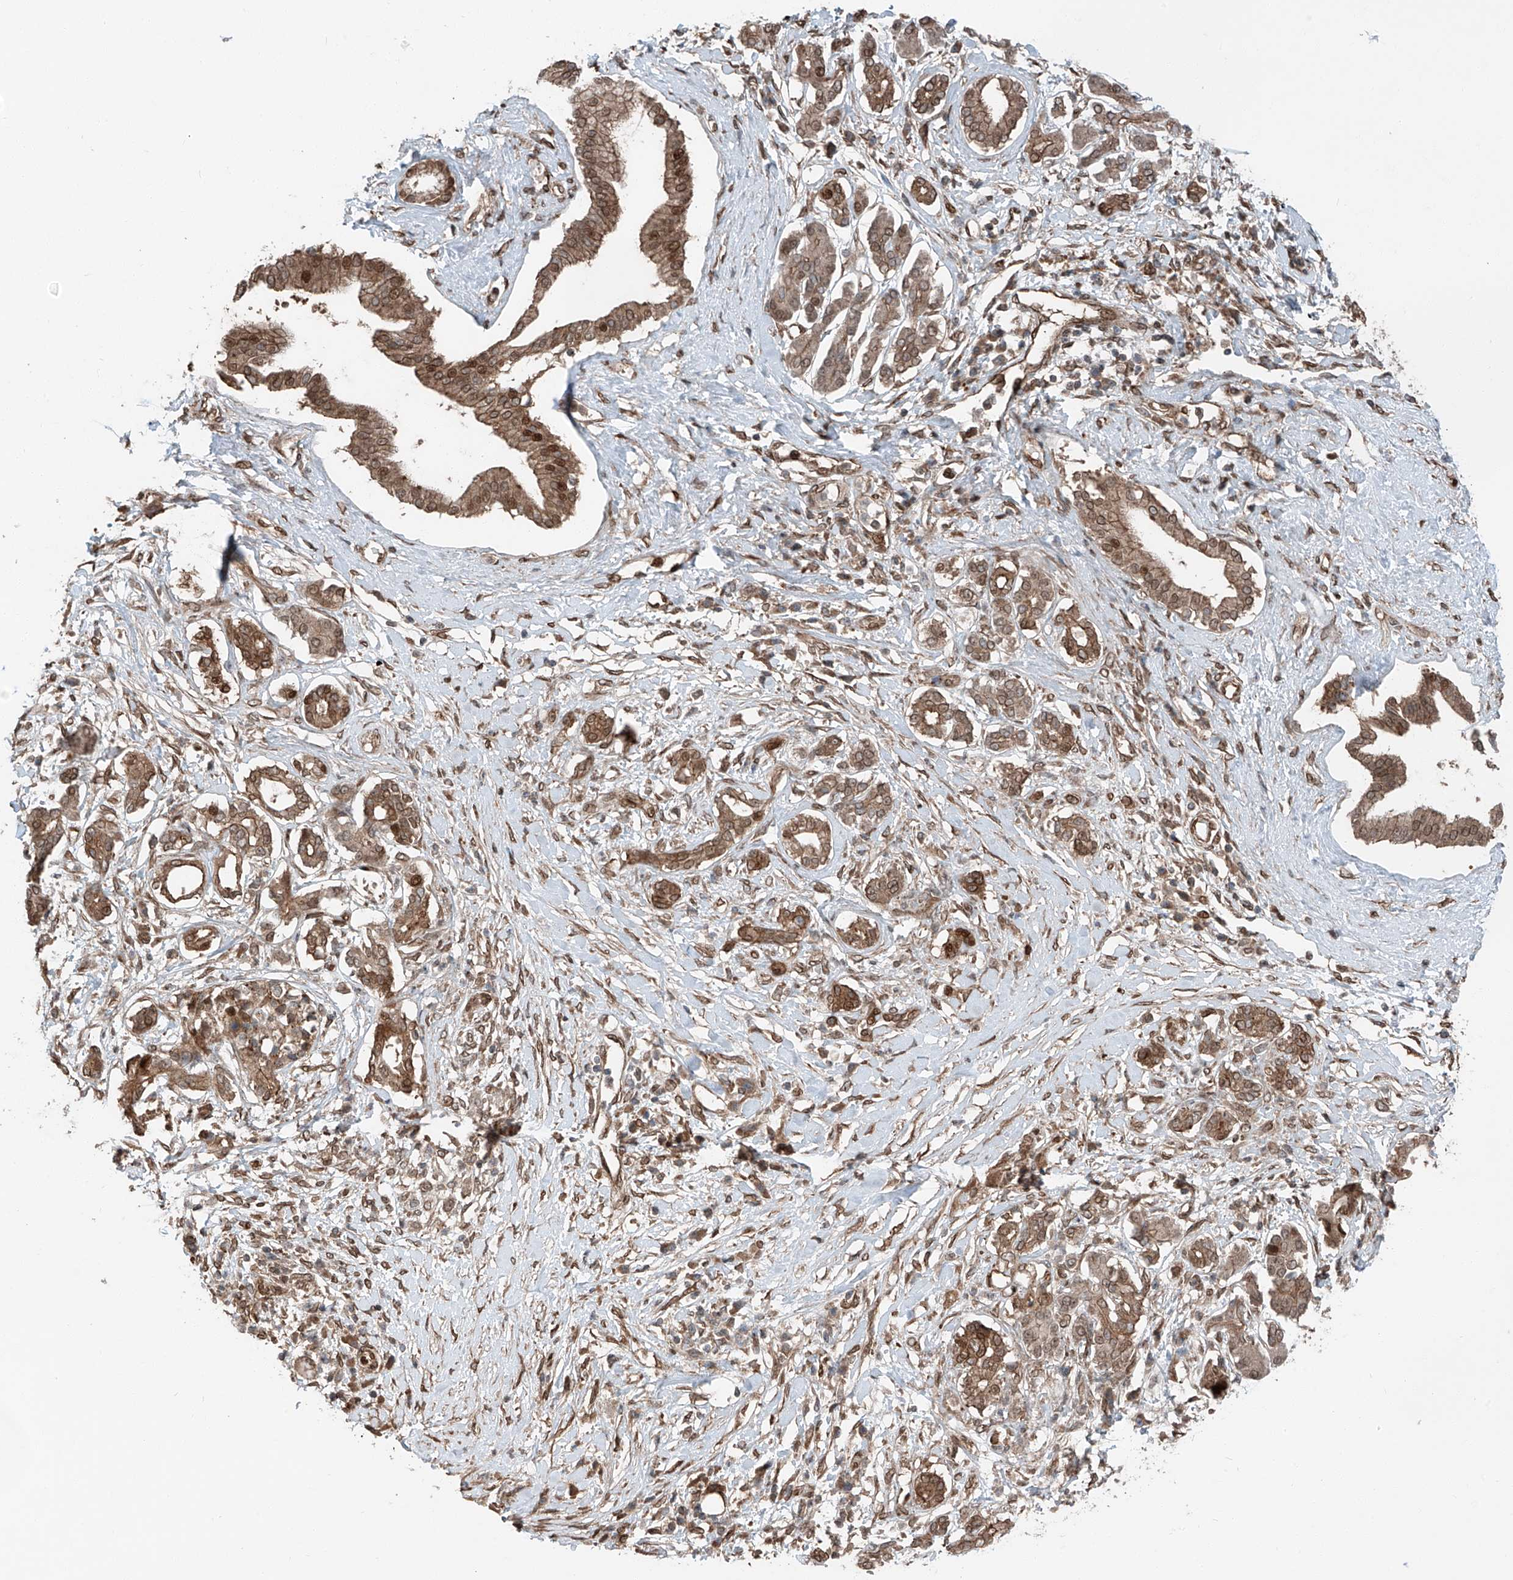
{"staining": {"intensity": "moderate", "quantity": ">75%", "location": "cytoplasmic/membranous,nuclear"}, "tissue": "pancreatic cancer", "cell_type": "Tumor cells", "image_type": "cancer", "snomed": [{"axis": "morphology", "description": "Inflammation, NOS"}, {"axis": "morphology", "description": "Adenocarcinoma, NOS"}, {"axis": "topography", "description": "Pancreas"}], "caption": "This image exhibits immunohistochemistry (IHC) staining of pancreatic cancer, with medium moderate cytoplasmic/membranous and nuclear staining in about >75% of tumor cells.", "gene": "CEP162", "patient": {"sex": "female", "age": 56}}